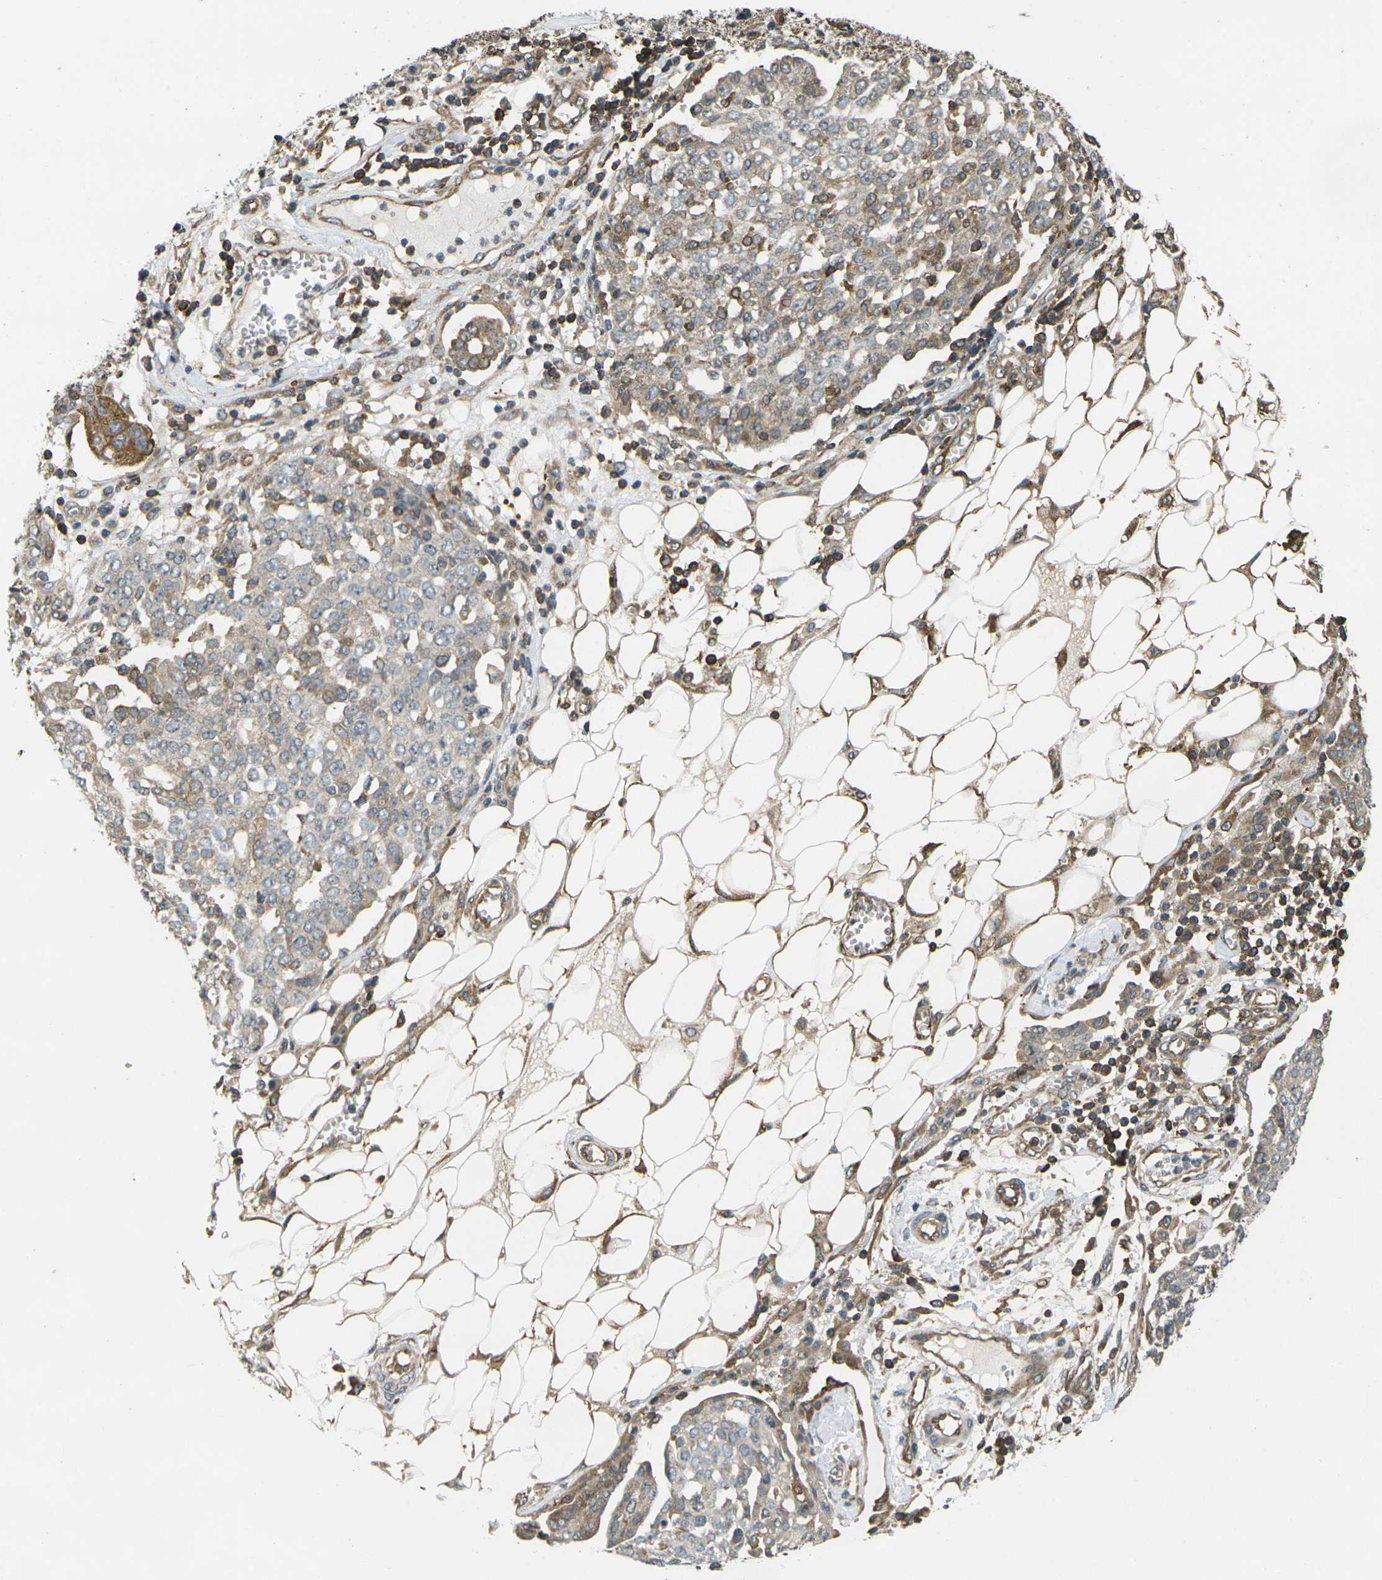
{"staining": {"intensity": "moderate", "quantity": "<25%", "location": "cytoplasmic/membranous"}, "tissue": "ovarian cancer", "cell_type": "Tumor cells", "image_type": "cancer", "snomed": [{"axis": "morphology", "description": "Cystadenocarcinoma, serous, NOS"}, {"axis": "topography", "description": "Soft tissue"}, {"axis": "topography", "description": "Ovary"}], "caption": "Protein staining of ovarian cancer (serous cystadenocarcinoma) tissue shows moderate cytoplasmic/membranous positivity in approximately <25% of tumor cells. The staining was performed using DAB (3,3'-diaminobenzidine) to visualize the protein expression in brown, while the nuclei were stained in blue with hematoxylin (Magnification: 20x).", "gene": "CAST", "patient": {"sex": "female", "age": 57}}